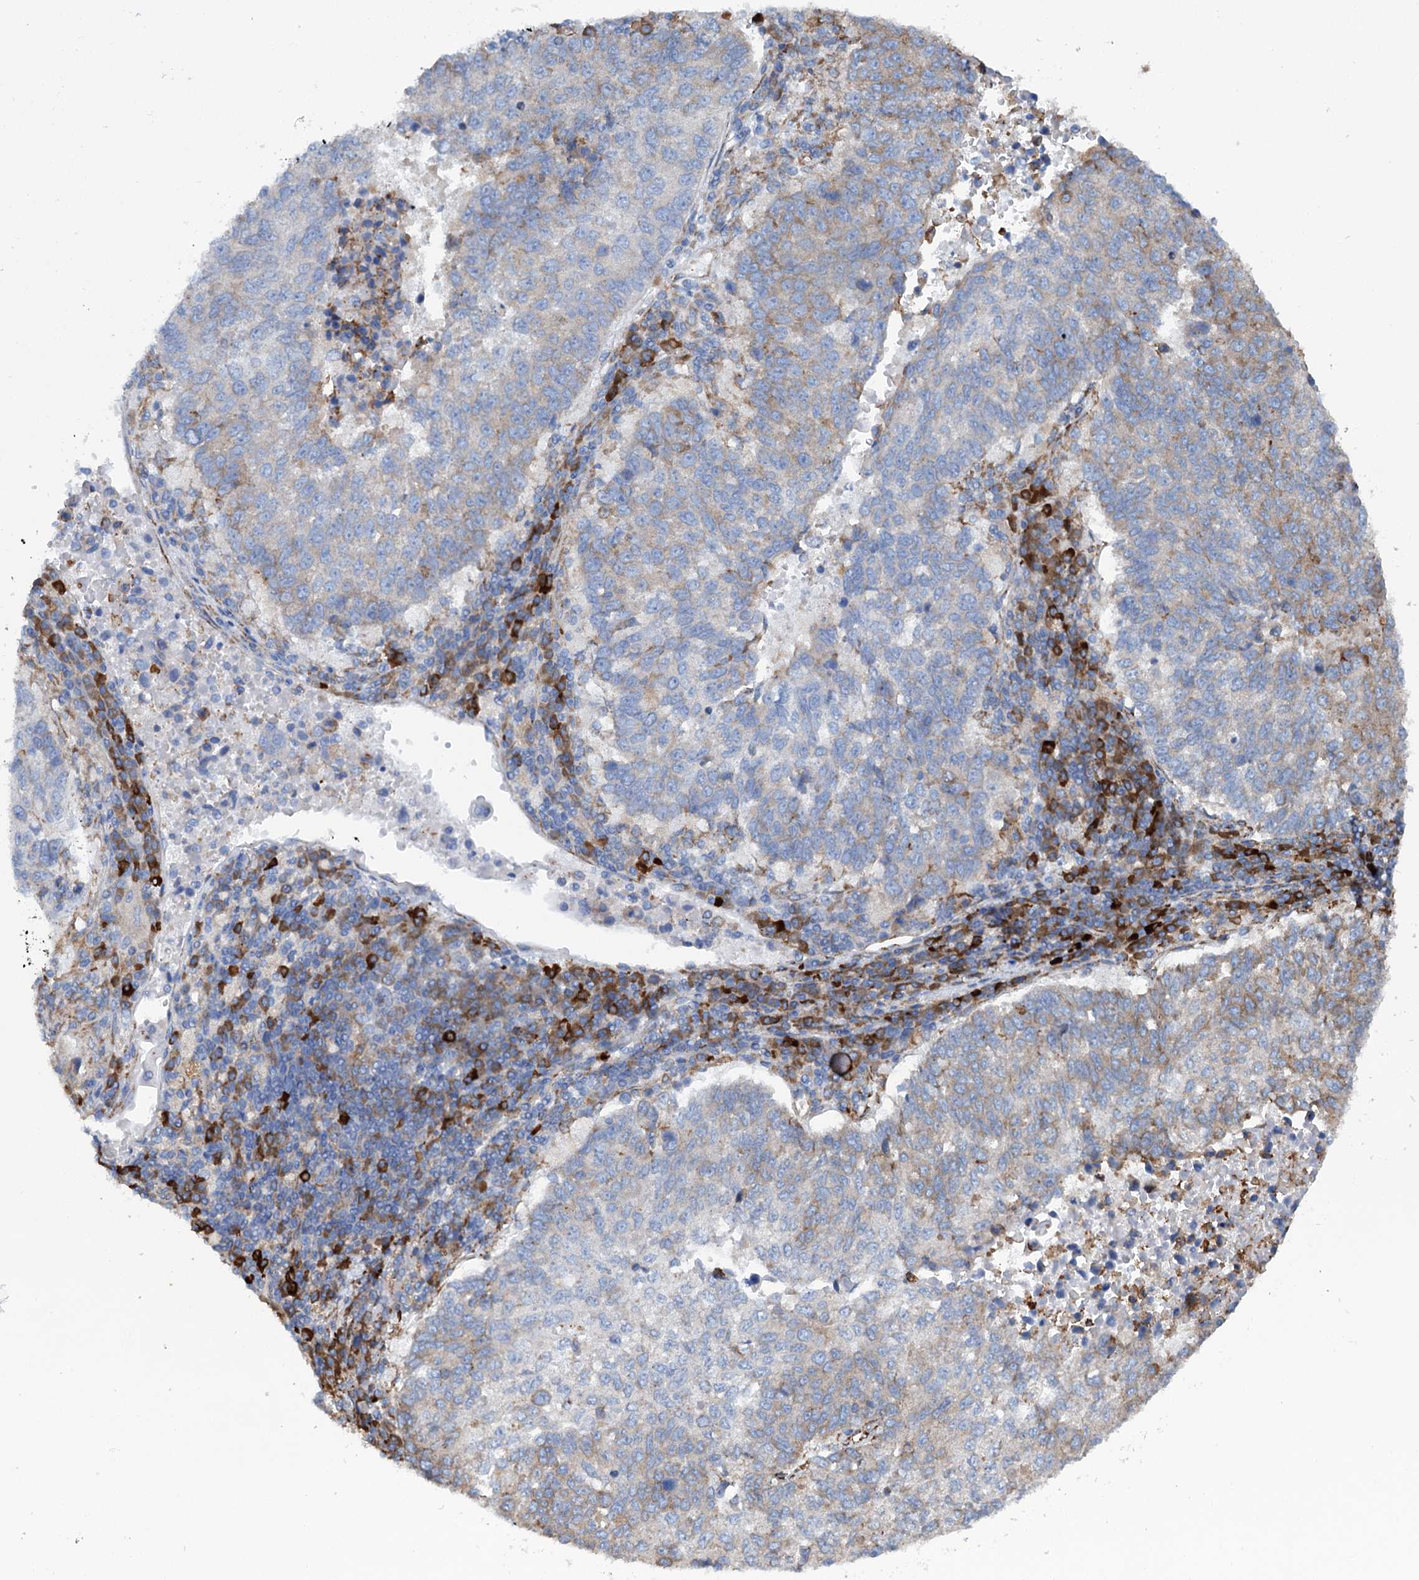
{"staining": {"intensity": "weak", "quantity": "25%-75%", "location": "cytoplasmic/membranous"}, "tissue": "lung cancer", "cell_type": "Tumor cells", "image_type": "cancer", "snomed": [{"axis": "morphology", "description": "Squamous cell carcinoma, NOS"}, {"axis": "topography", "description": "Lung"}], "caption": "Immunohistochemistry (DAB) staining of squamous cell carcinoma (lung) shows weak cytoplasmic/membranous protein positivity in about 25%-75% of tumor cells.", "gene": "SHE", "patient": {"sex": "male", "age": 73}}